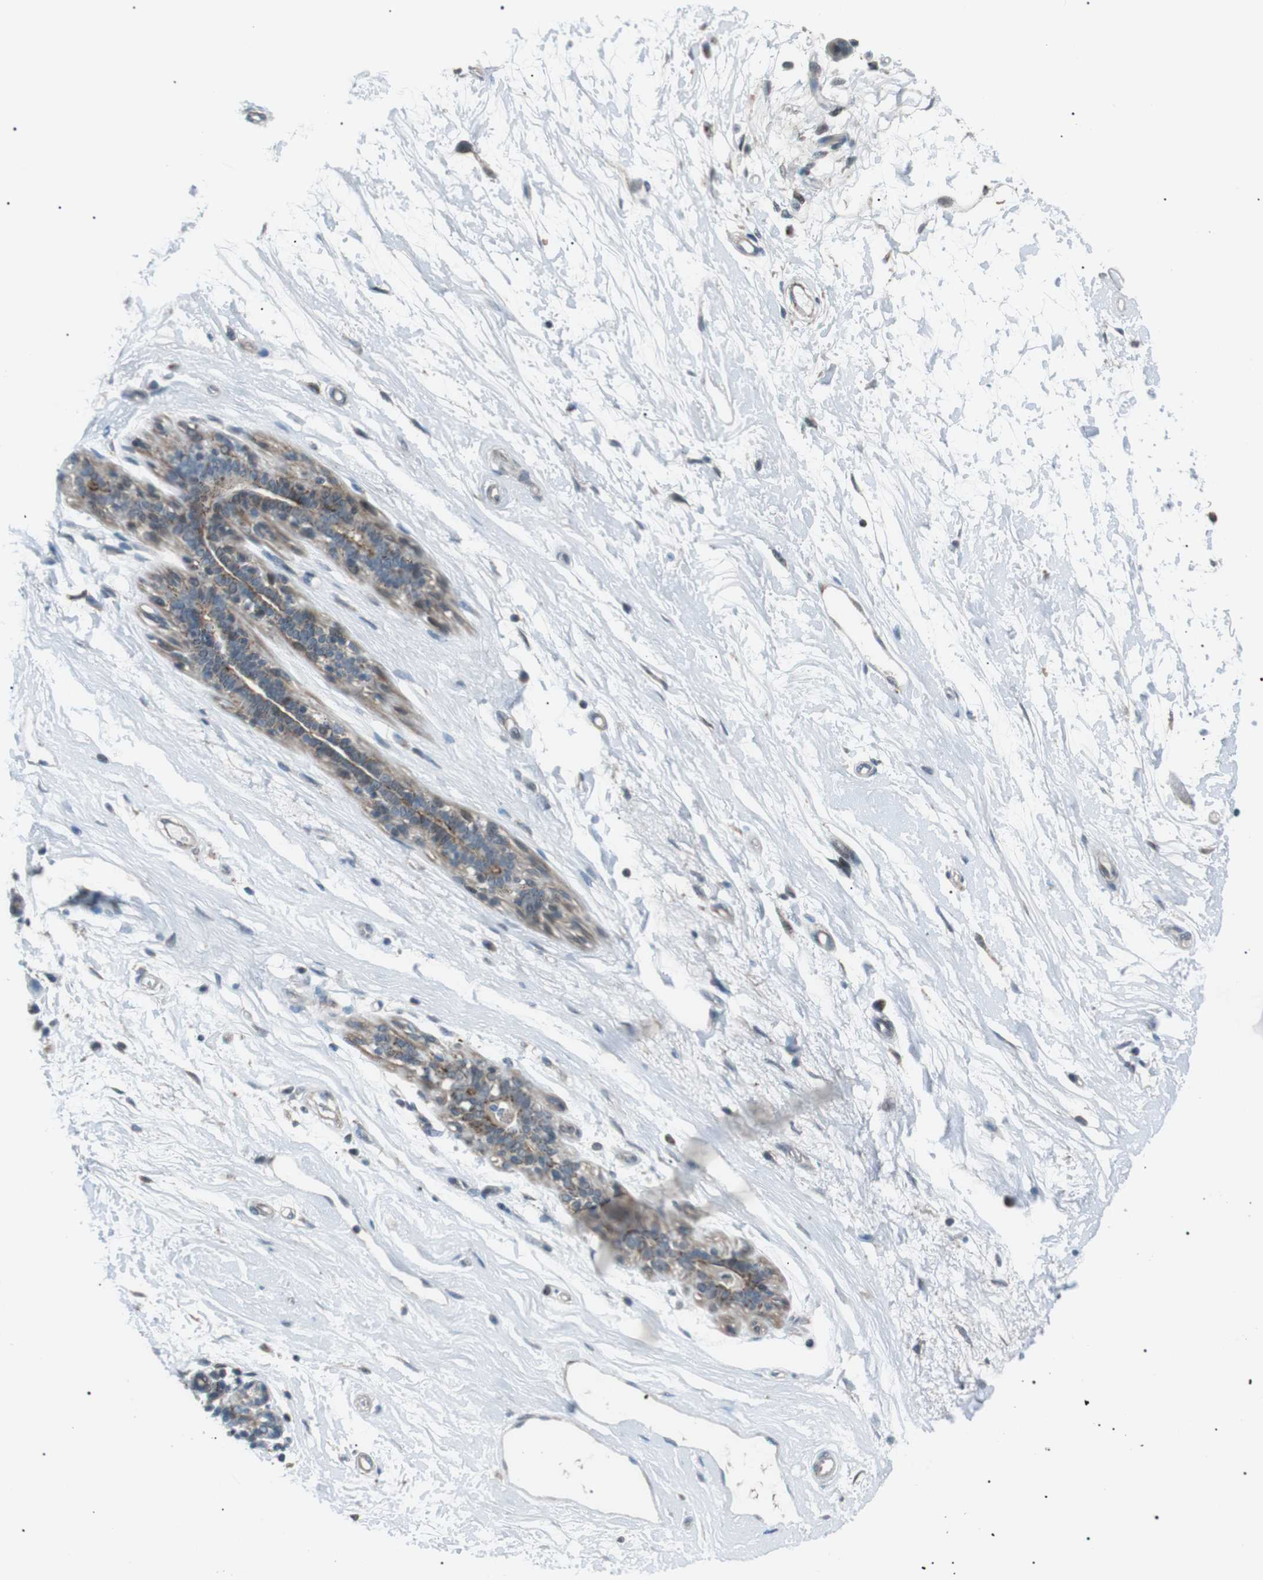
{"staining": {"intensity": "negative", "quantity": "none", "location": "none"}, "tissue": "breast", "cell_type": "Adipocytes", "image_type": "normal", "snomed": [{"axis": "morphology", "description": "Normal tissue, NOS"}, {"axis": "morphology", "description": "Lobular carcinoma"}, {"axis": "topography", "description": "Breast"}], "caption": "DAB immunohistochemical staining of normal human breast demonstrates no significant positivity in adipocytes. The staining is performed using DAB brown chromogen with nuclei counter-stained in using hematoxylin.", "gene": "ARID5B", "patient": {"sex": "female", "age": 59}}